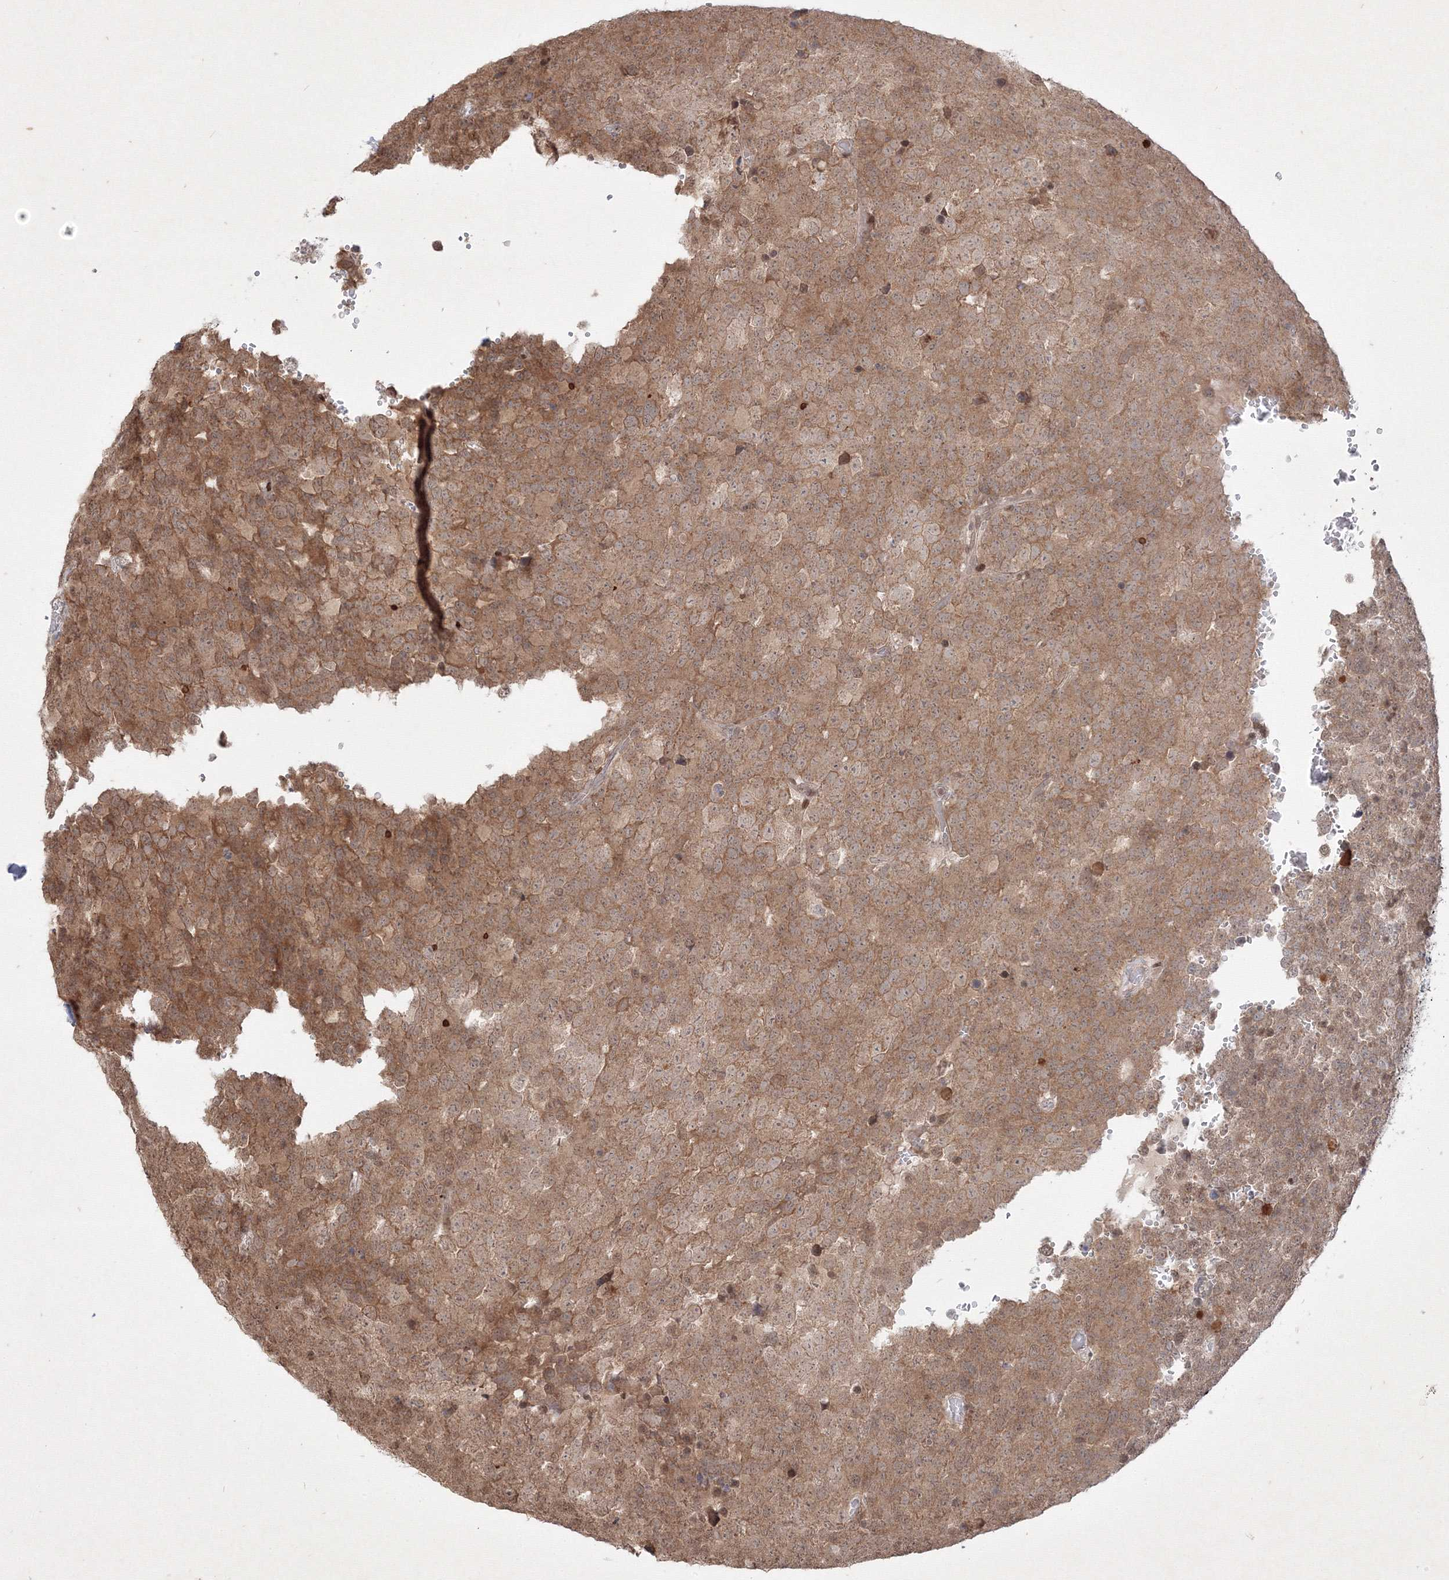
{"staining": {"intensity": "moderate", "quantity": ">75%", "location": "cytoplasmic/membranous,nuclear"}, "tissue": "testis cancer", "cell_type": "Tumor cells", "image_type": "cancer", "snomed": [{"axis": "morphology", "description": "Seminoma, NOS"}, {"axis": "topography", "description": "Testis"}], "caption": "Immunohistochemical staining of seminoma (testis) shows medium levels of moderate cytoplasmic/membranous and nuclear protein positivity in approximately >75% of tumor cells.", "gene": "TAB1", "patient": {"sex": "male", "age": 71}}